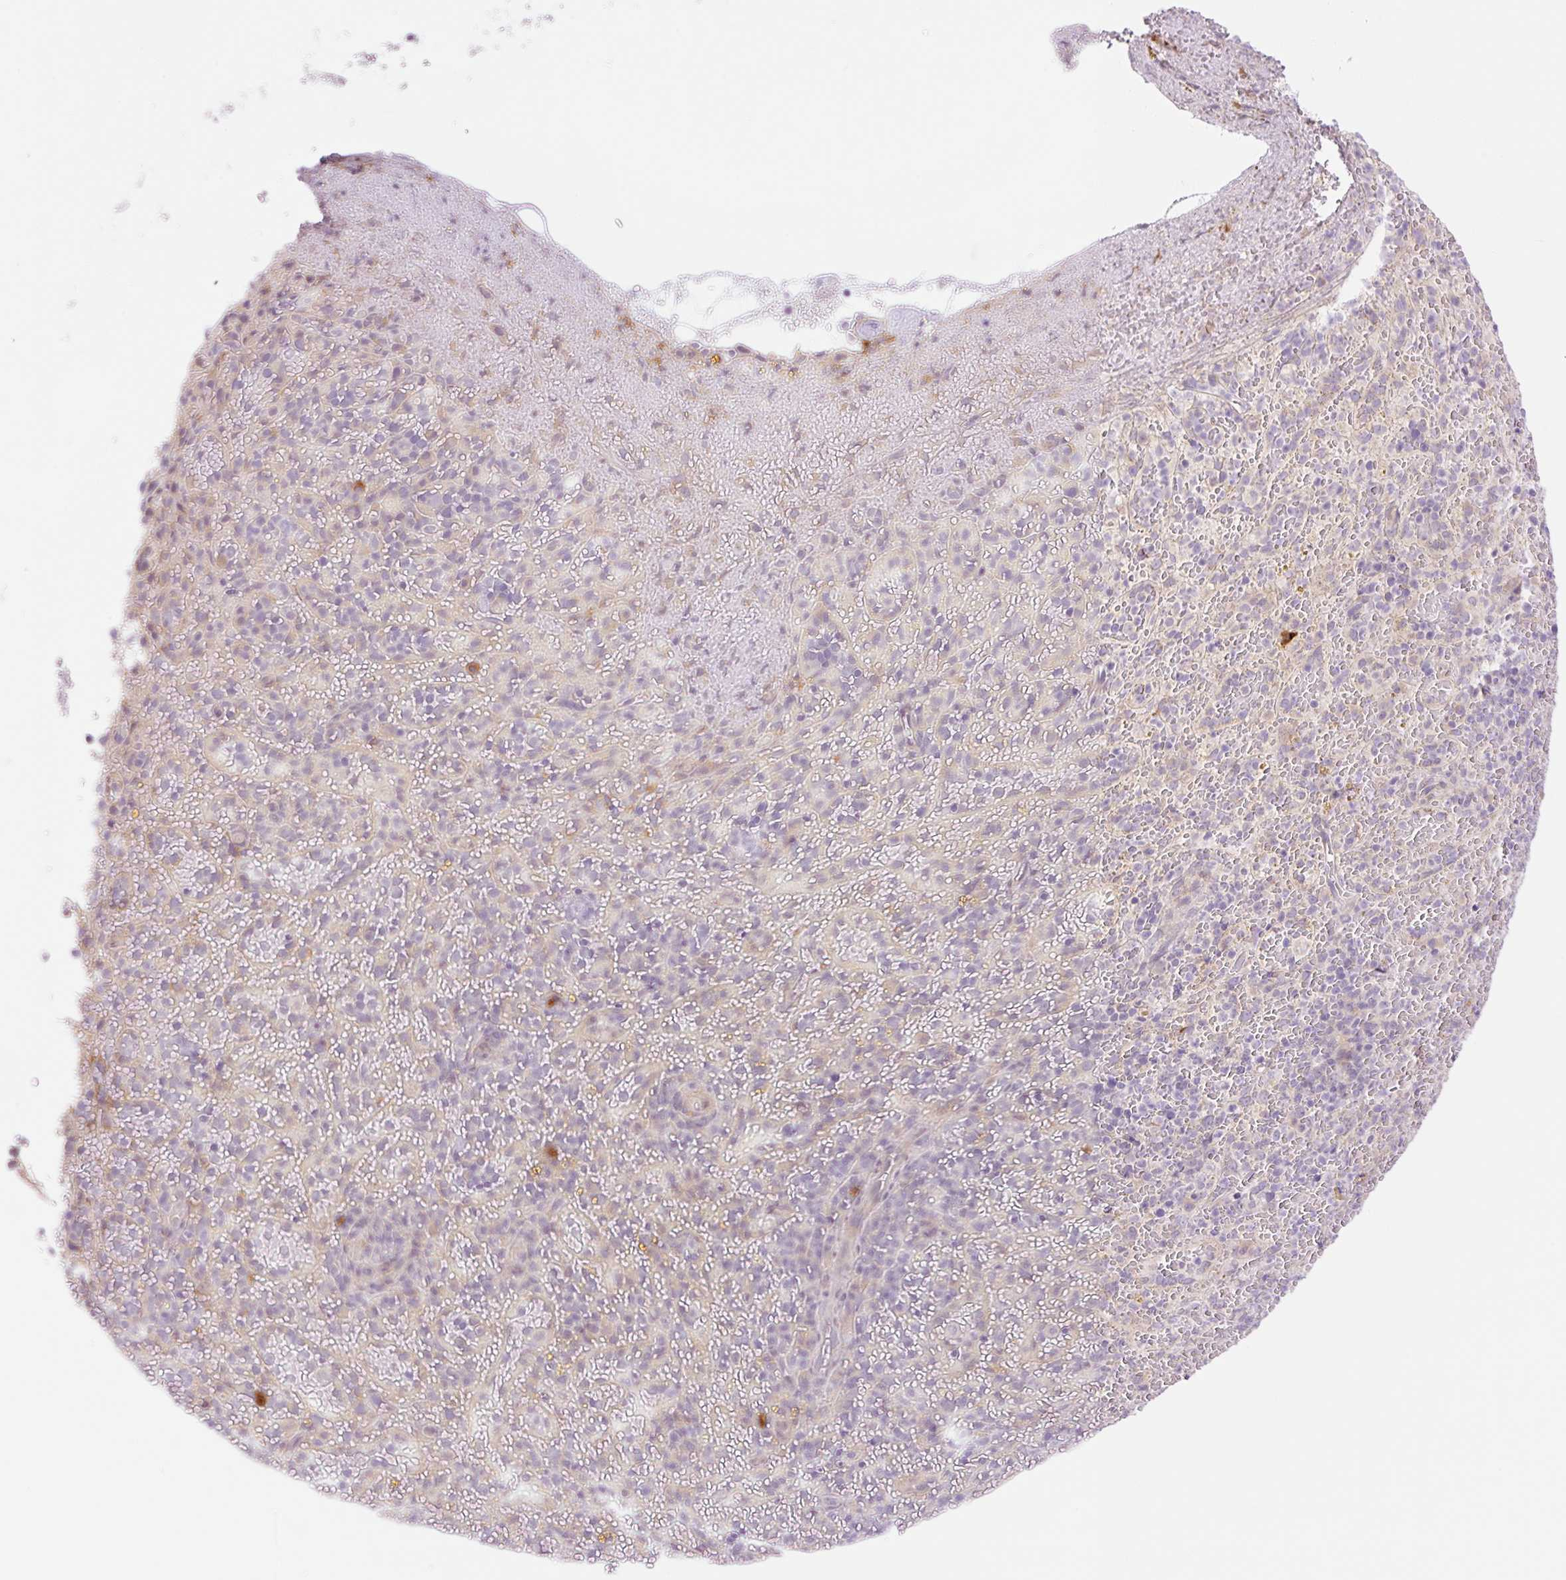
{"staining": {"intensity": "negative", "quantity": "none", "location": "none"}, "tissue": "spleen", "cell_type": "Cells in red pulp", "image_type": "normal", "snomed": [{"axis": "morphology", "description": "Normal tissue, NOS"}, {"axis": "topography", "description": "Spleen"}], "caption": "An immunohistochemistry (IHC) photomicrograph of unremarkable spleen is shown. There is no staining in cells in red pulp of spleen. (DAB immunohistochemistry with hematoxylin counter stain).", "gene": "COL5A1", "patient": {"sex": "female", "age": 50}}